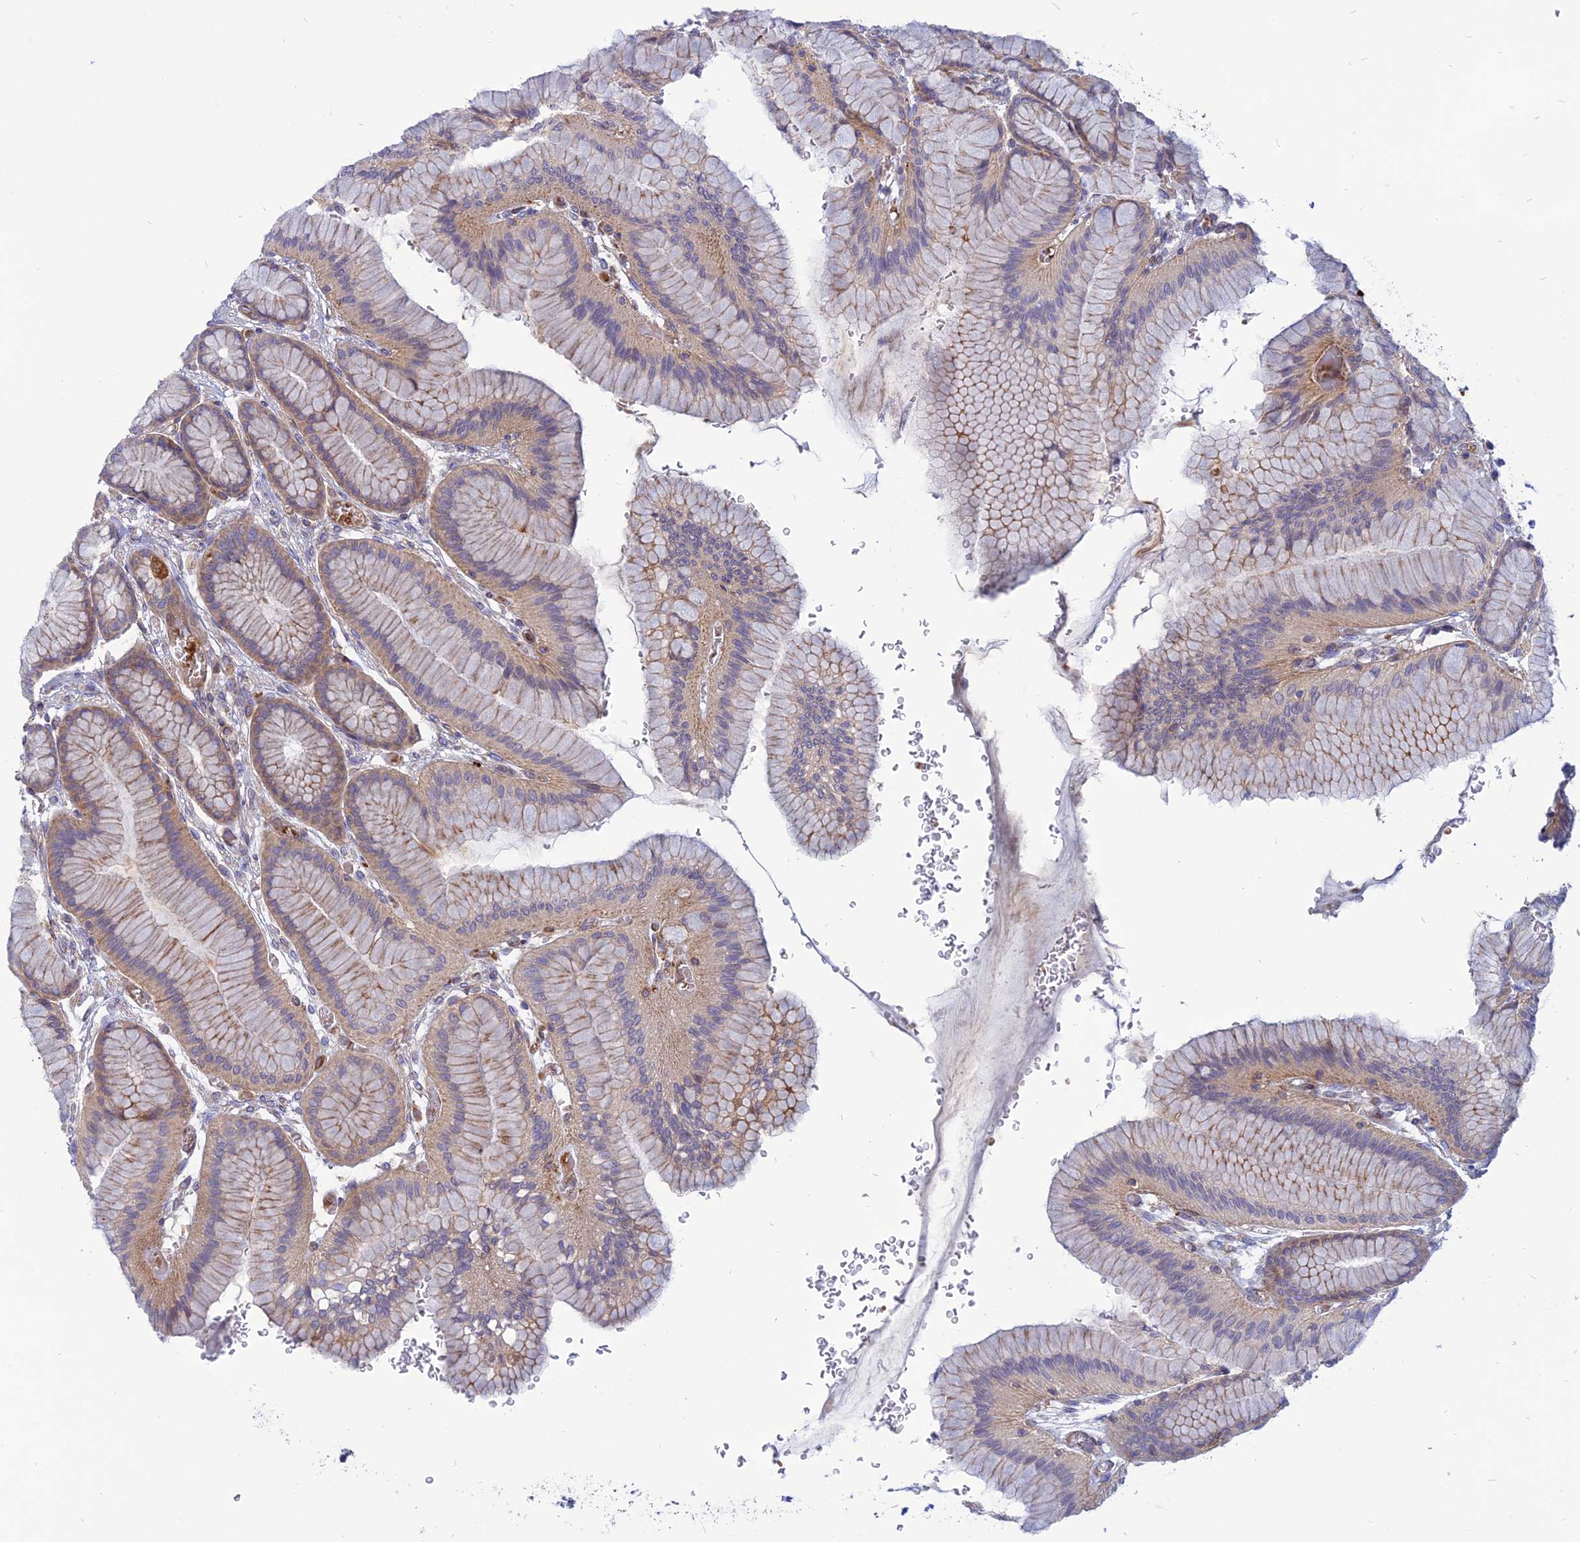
{"staining": {"intensity": "moderate", "quantity": "25%-75%", "location": "cytoplasmic/membranous"}, "tissue": "stomach", "cell_type": "Glandular cells", "image_type": "normal", "snomed": [{"axis": "morphology", "description": "Normal tissue, NOS"}, {"axis": "morphology", "description": "Adenocarcinoma, NOS"}, {"axis": "morphology", "description": "Adenocarcinoma, High grade"}, {"axis": "topography", "description": "Stomach, upper"}, {"axis": "topography", "description": "Stomach"}], "caption": "Immunohistochemistry photomicrograph of unremarkable stomach stained for a protein (brown), which reveals medium levels of moderate cytoplasmic/membranous expression in about 25%-75% of glandular cells.", "gene": "PHKA2", "patient": {"sex": "female", "age": 65}}